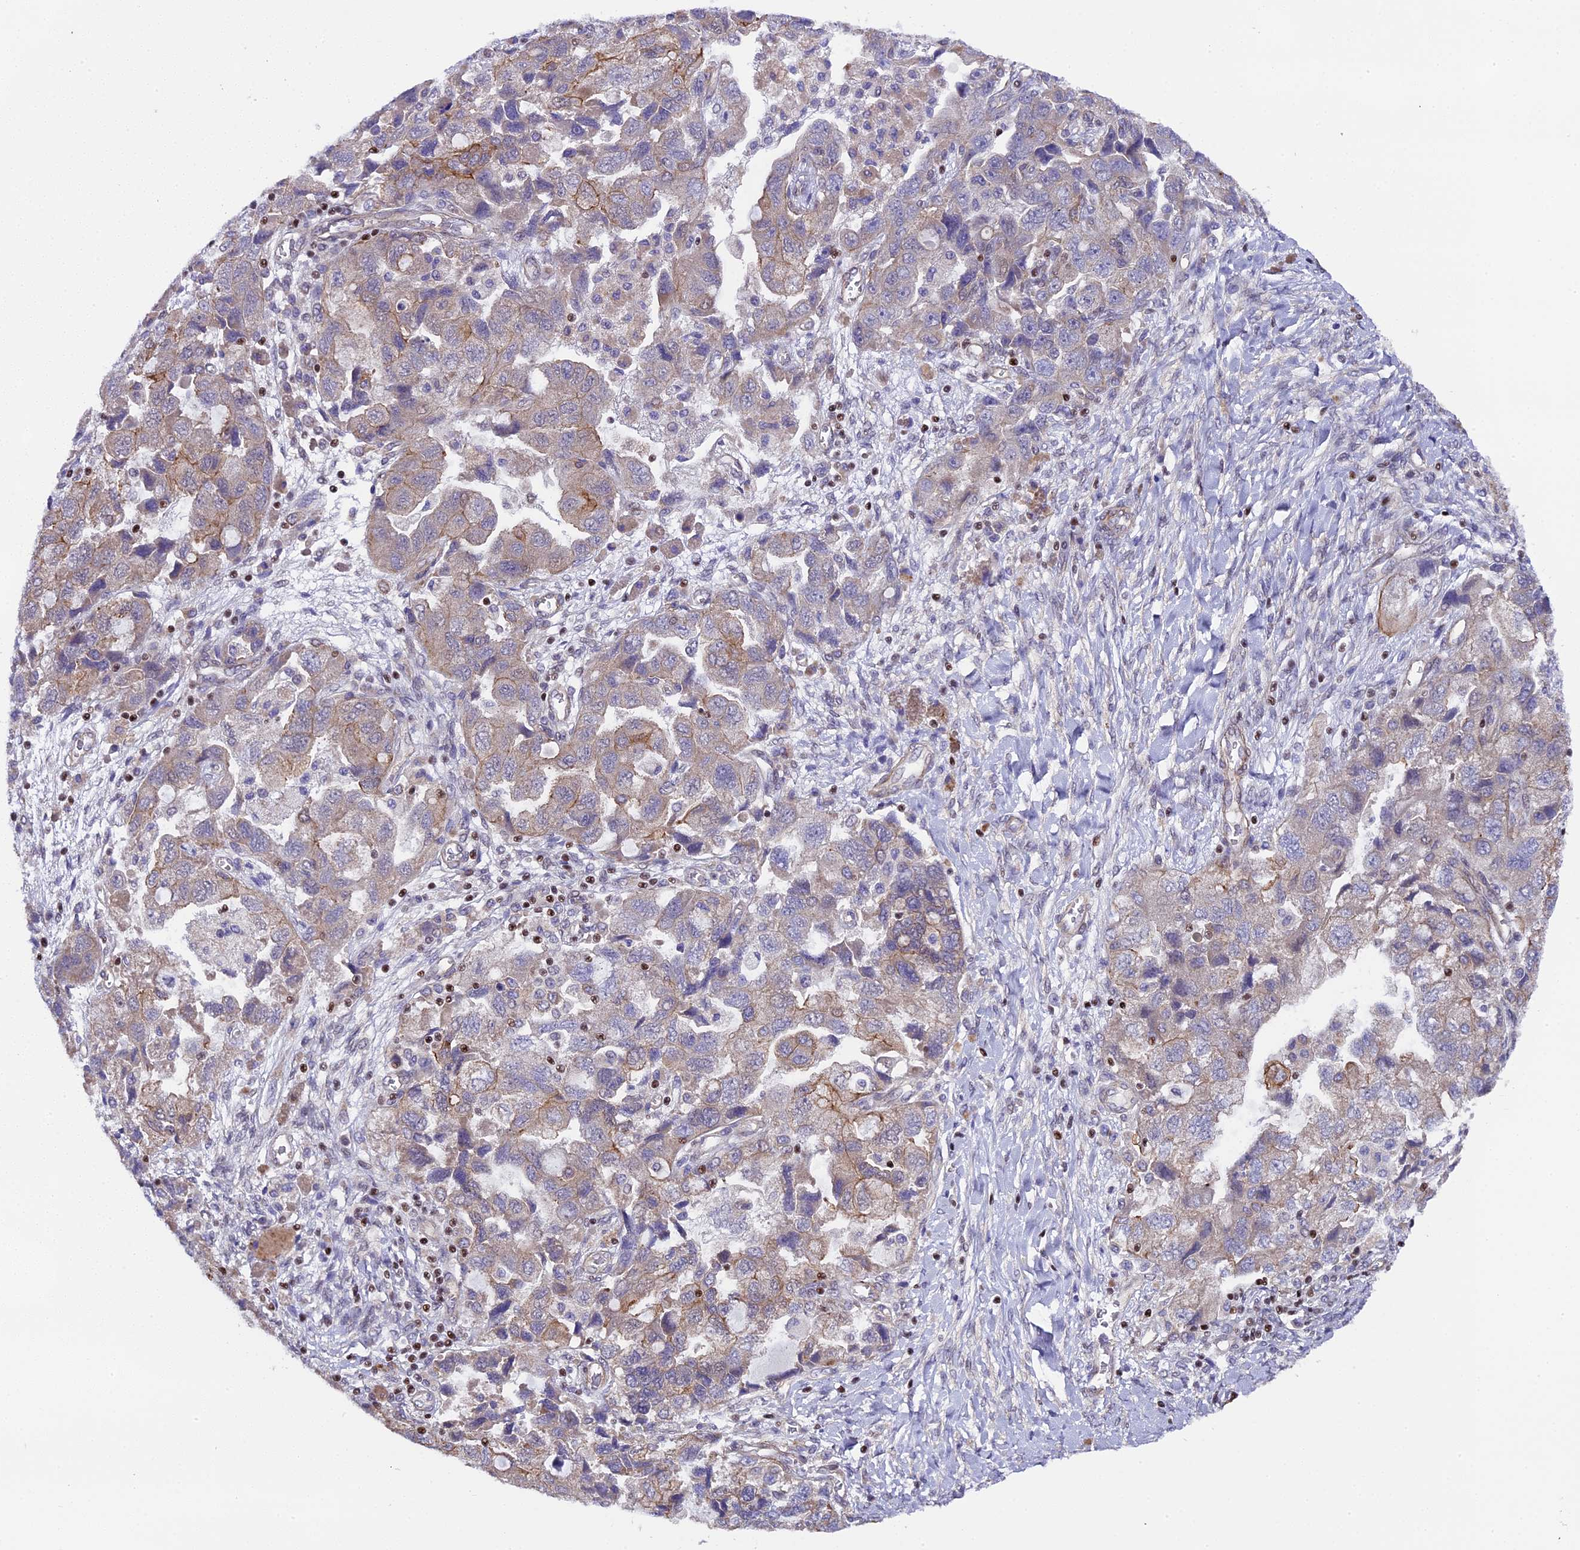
{"staining": {"intensity": "moderate", "quantity": "<25%", "location": "cytoplasmic/membranous"}, "tissue": "ovarian cancer", "cell_type": "Tumor cells", "image_type": "cancer", "snomed": [{"axis": "morphology", "description": "Carcinoma, NOS"}, {"axis": "morphology", "description": "Cystadenocarcinoma, serous, NOS"}, {"axis": "topography", "description": "Ovary"}], "caption": "Ovarian cancer stained with DAB IHC displays low levels of moderate cytoplasmic/membranous expression in approximately <25% of tumor cells.", "gene": "SP4", "patient": {"sex": "female", "age": 69}}